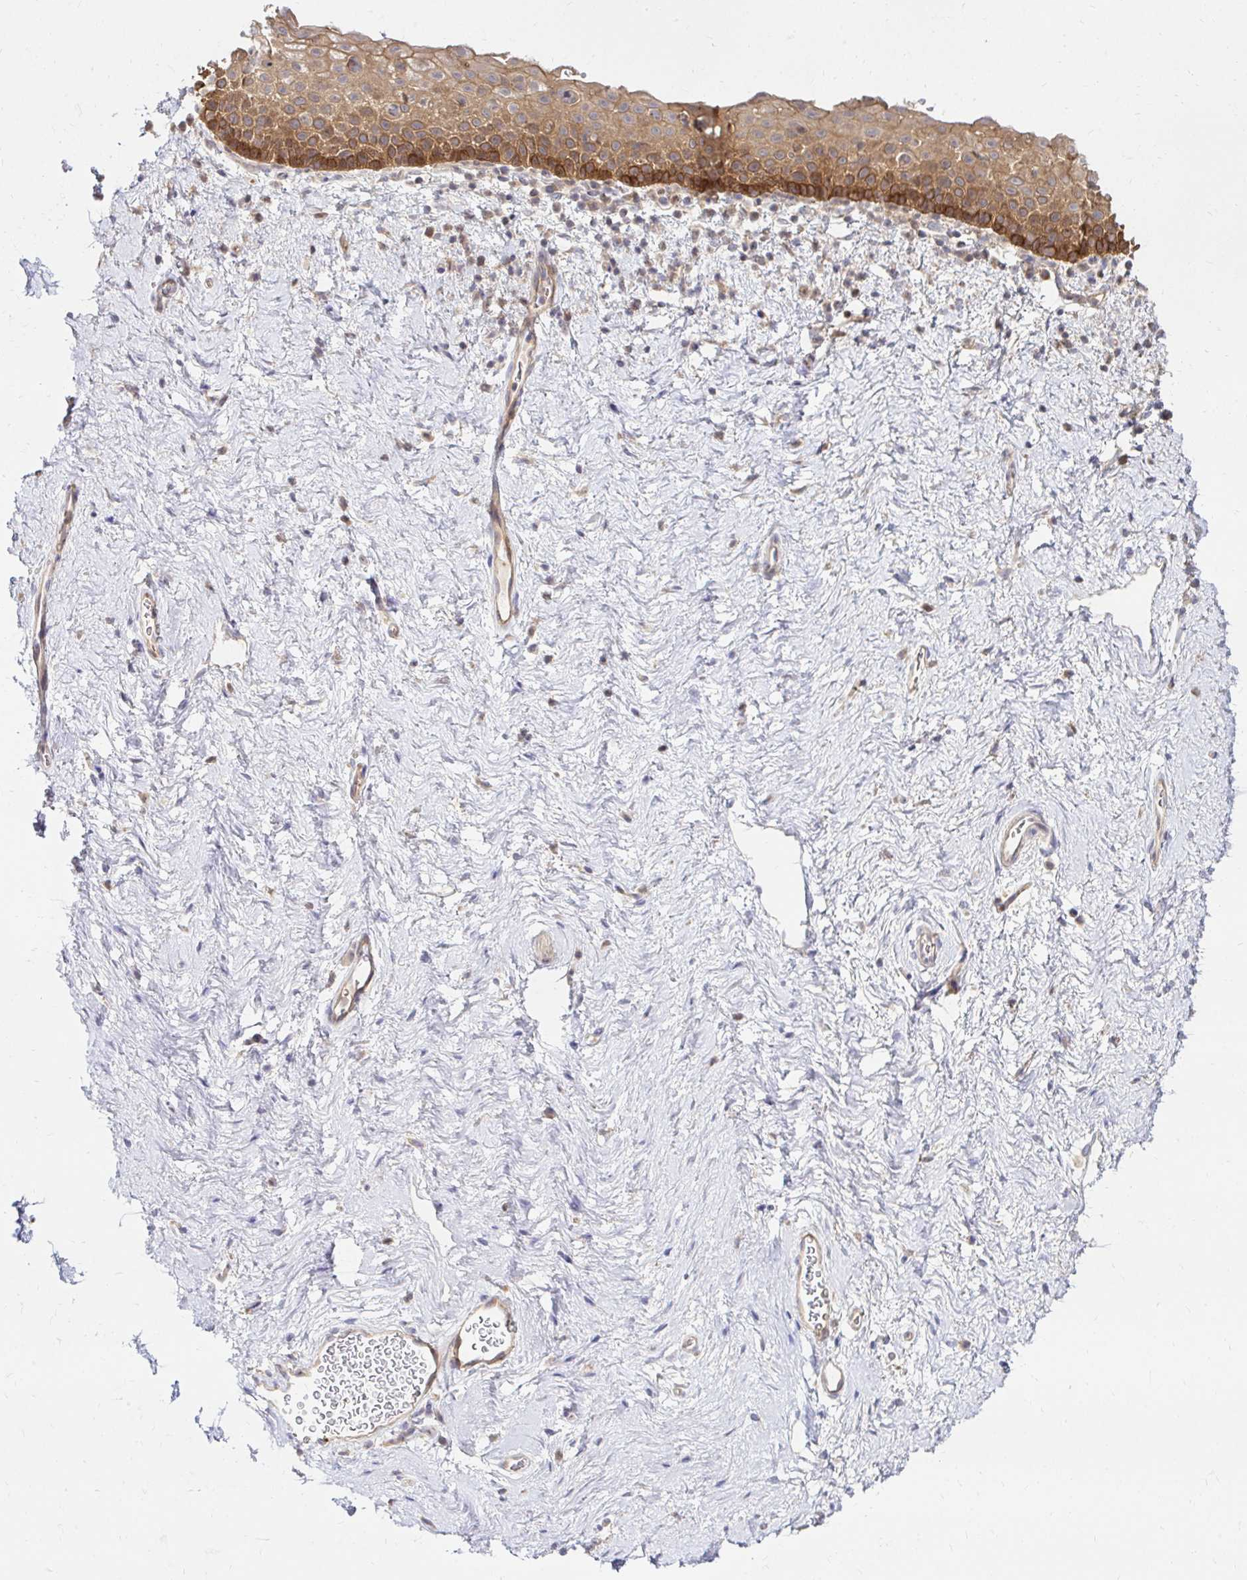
{"staining": {"intensity": "moderate", "quantity": ">75%", "location": "cytoplasmic/membranous"}, "tissue": "vagina", "cell_type": "Squamous epithelial cells", "image_type": "normal", "snomed": [{"axis": "morphology", "description": "Normal tissue, NOS"}, {"axis": "topography", "description": "Vagina"}], "caption": "Immunohistochemistry (DAB) staining of unremarkable vagina displays moderate cytoplasmic/membranous protein positivity in about >75% of squamous epithelial cells.", "gene": "ITGA2", "patient": {"sex": "female", "age": 61}}